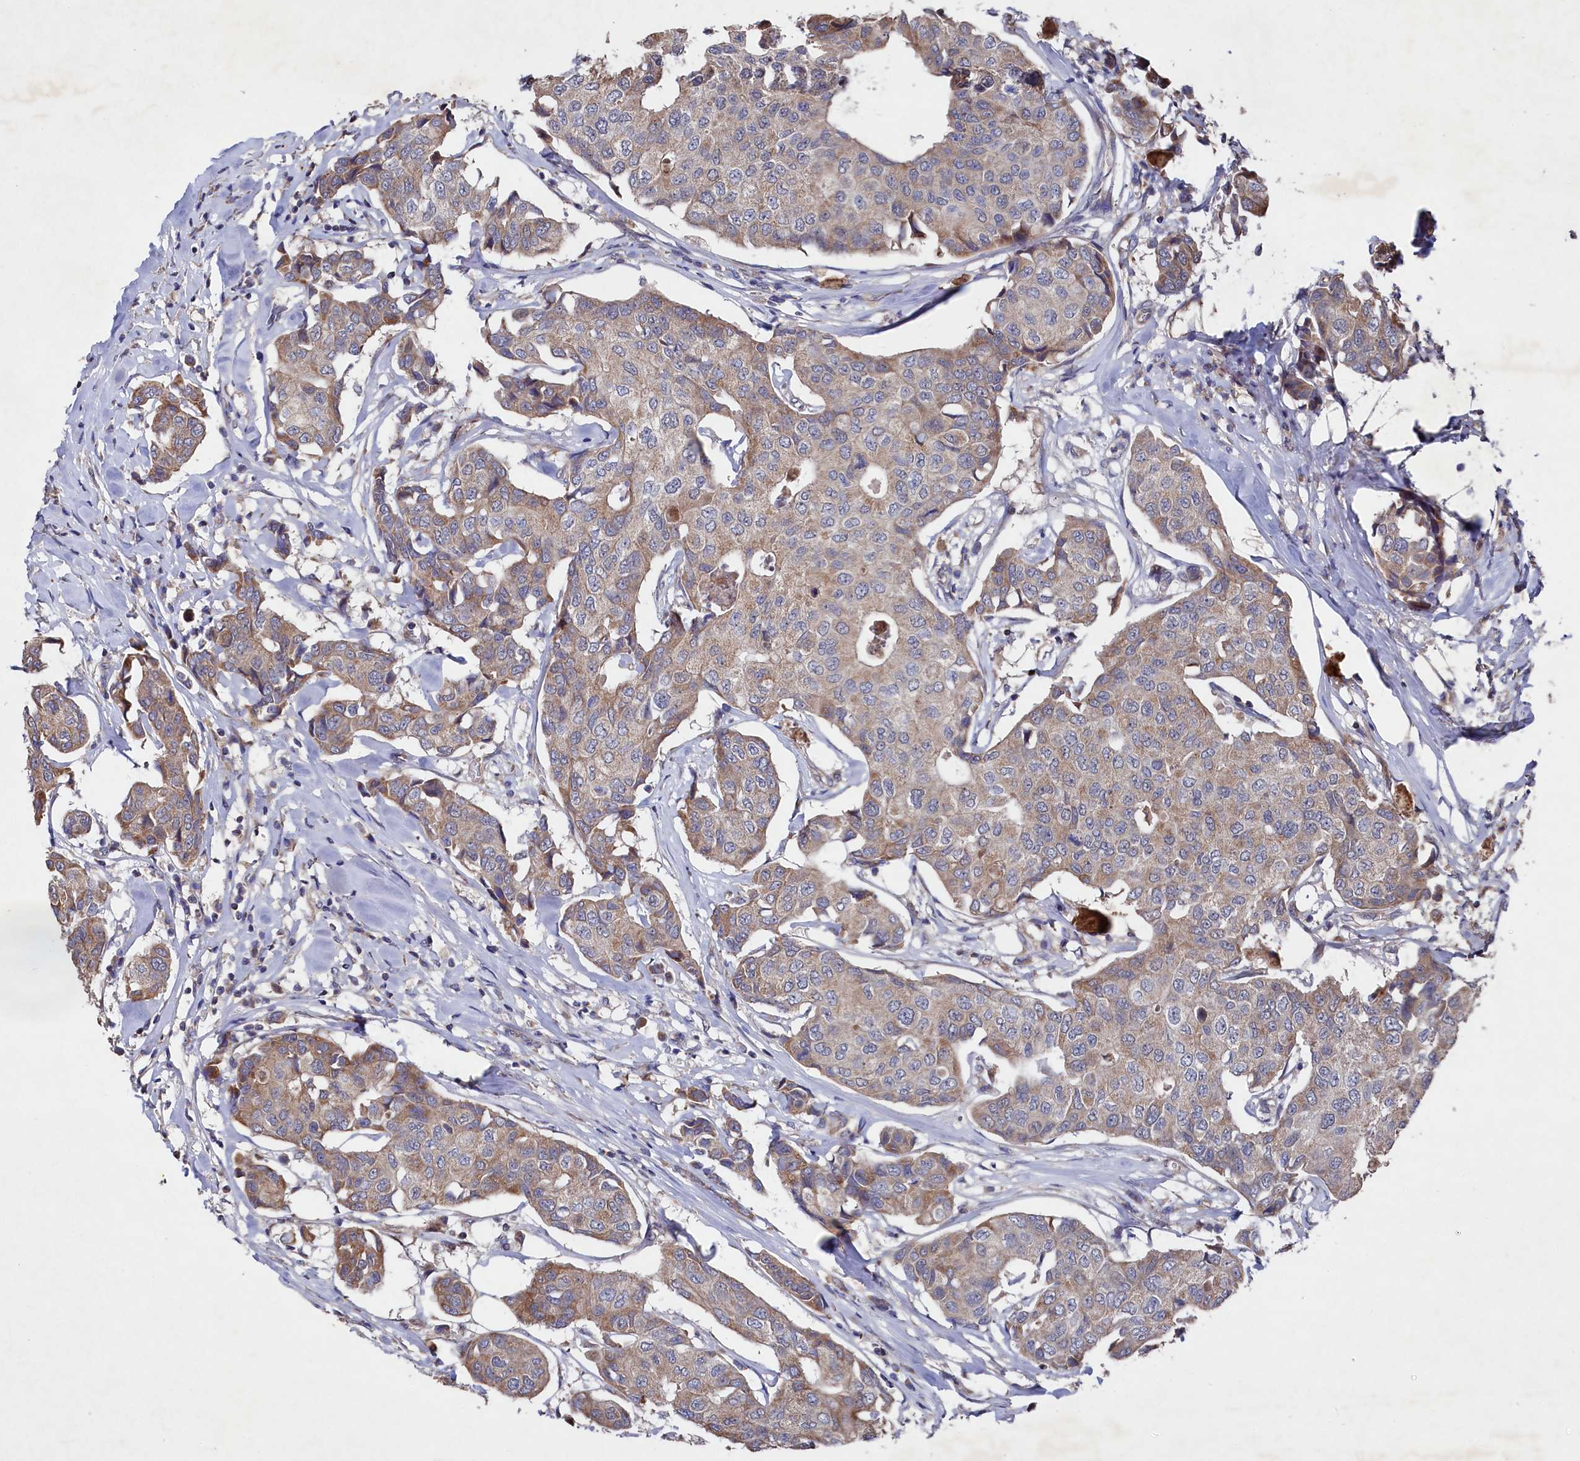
{"staining": {"intensity": "moderate", "quantity": "<25%", "location": "cytoplasmic/membranous"}, "tissue": "breast cancer", "cell_type": "Tumor cells", "image_type": "cancer", "snomed": [{"axis": "morphology", "description": "Duct carcinoma"}, {"axis": "topography", "description": "Breast"}], "caption": "Immunohistochemistry (IHC) (DAB (3,3'-diaminobenzidine)) staining of human breast cancer shows moderate cytoplasmic/membranous protein staining in approximately <25% of tumor cells.", "gene": "SUPV3L1", "patient": {"sex": "female", "age": 80}}